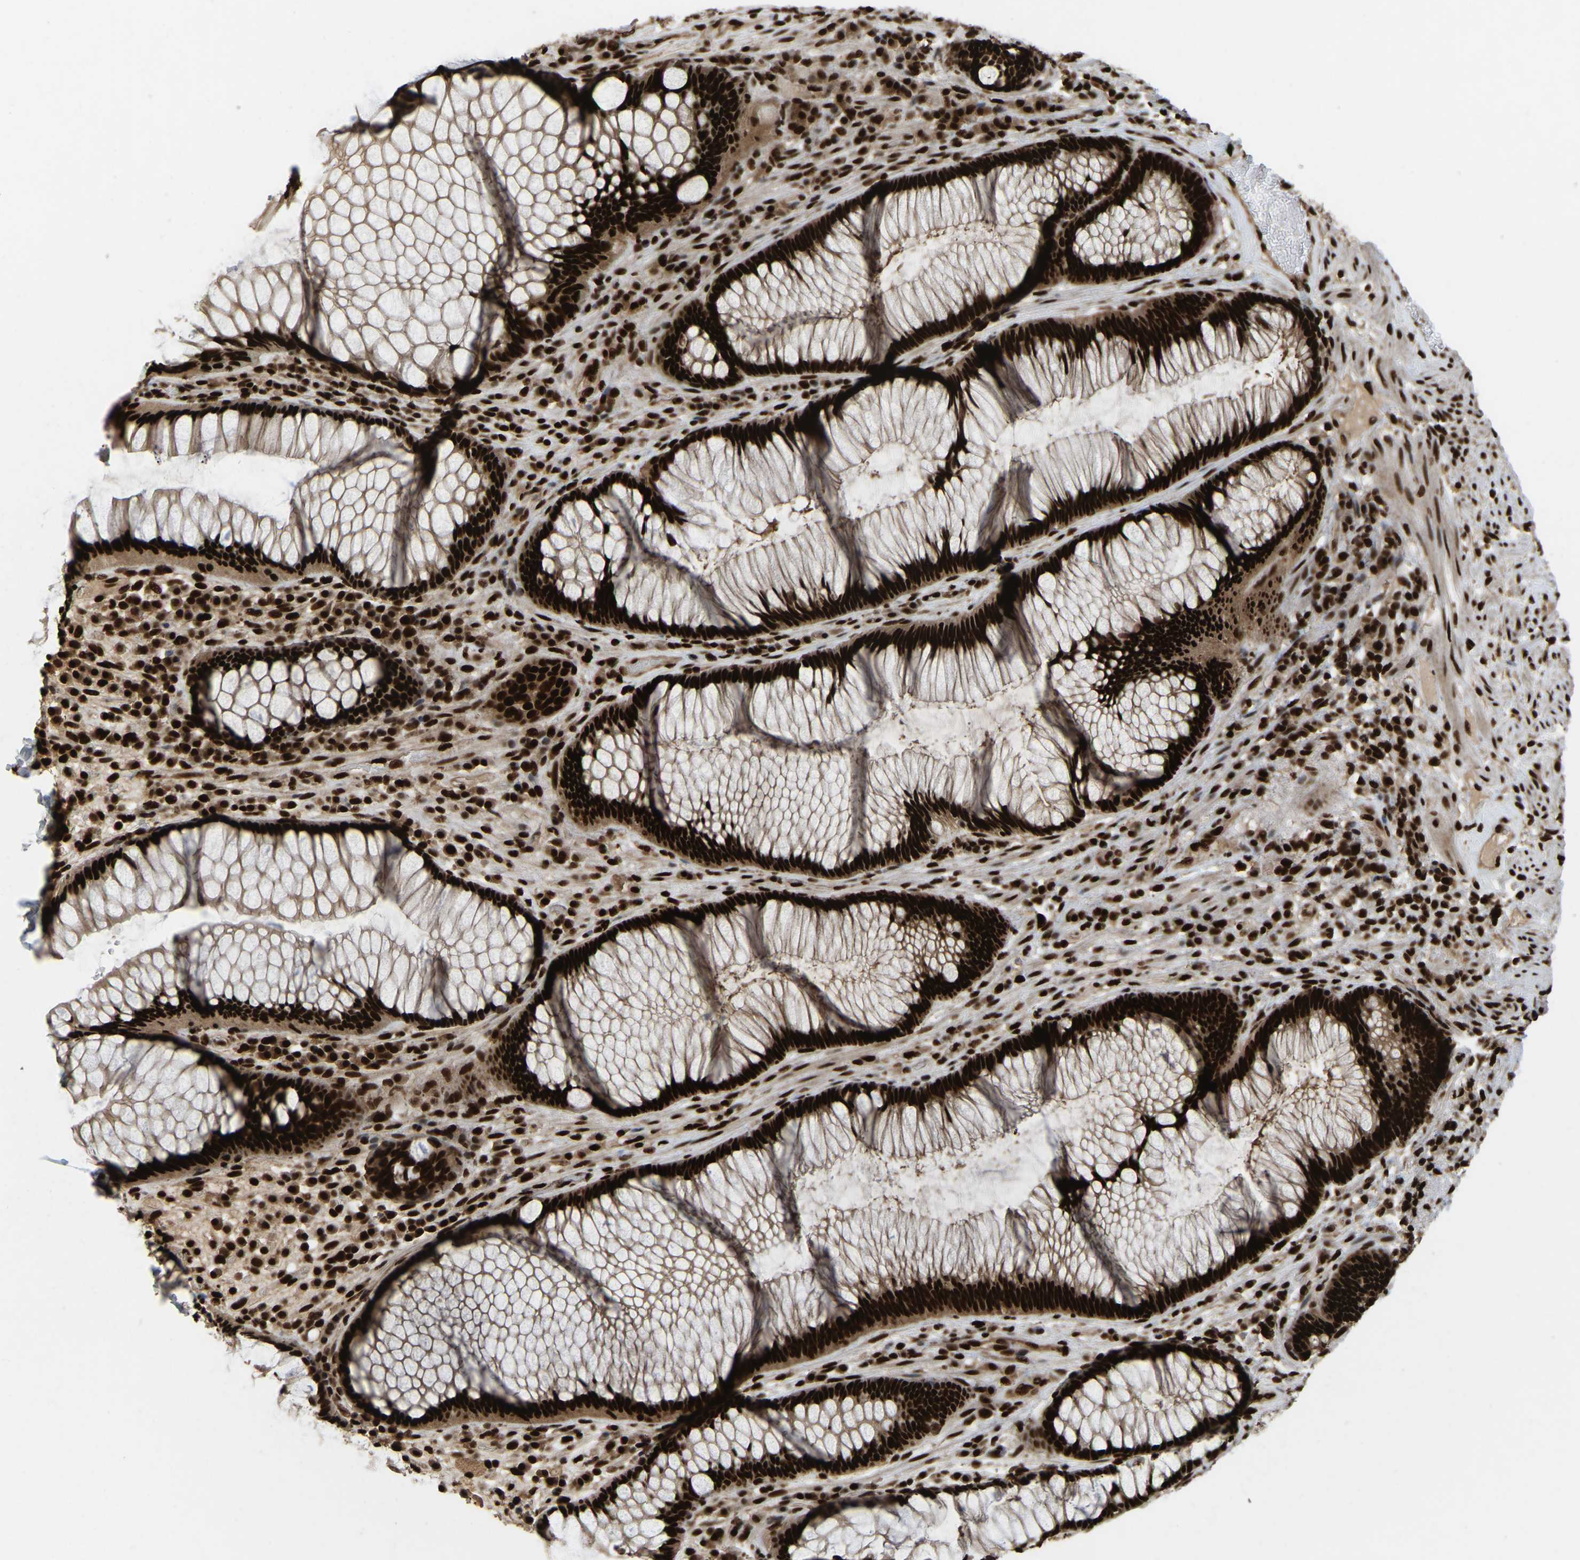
{"staining": {"intensity": "strong", "quantity": ">75%", "location": "nuclear"}, "tissue": "rectum", "cell_type": "Glandular cells", "image_type": "normal", "snomed": [{"axis": "morphology", "description": "Normal tissue, NOS"}, {"axis": "topography", "description": "Rectum"}], "caption": "This histopathology image exhibits immunohistochemistry staining of unremarkable rectum, with high strong nuclear staining in about >75% of glandular cells.", "gene": "TBL1XR1", "patient": {"sex": "male", "age": 51}}